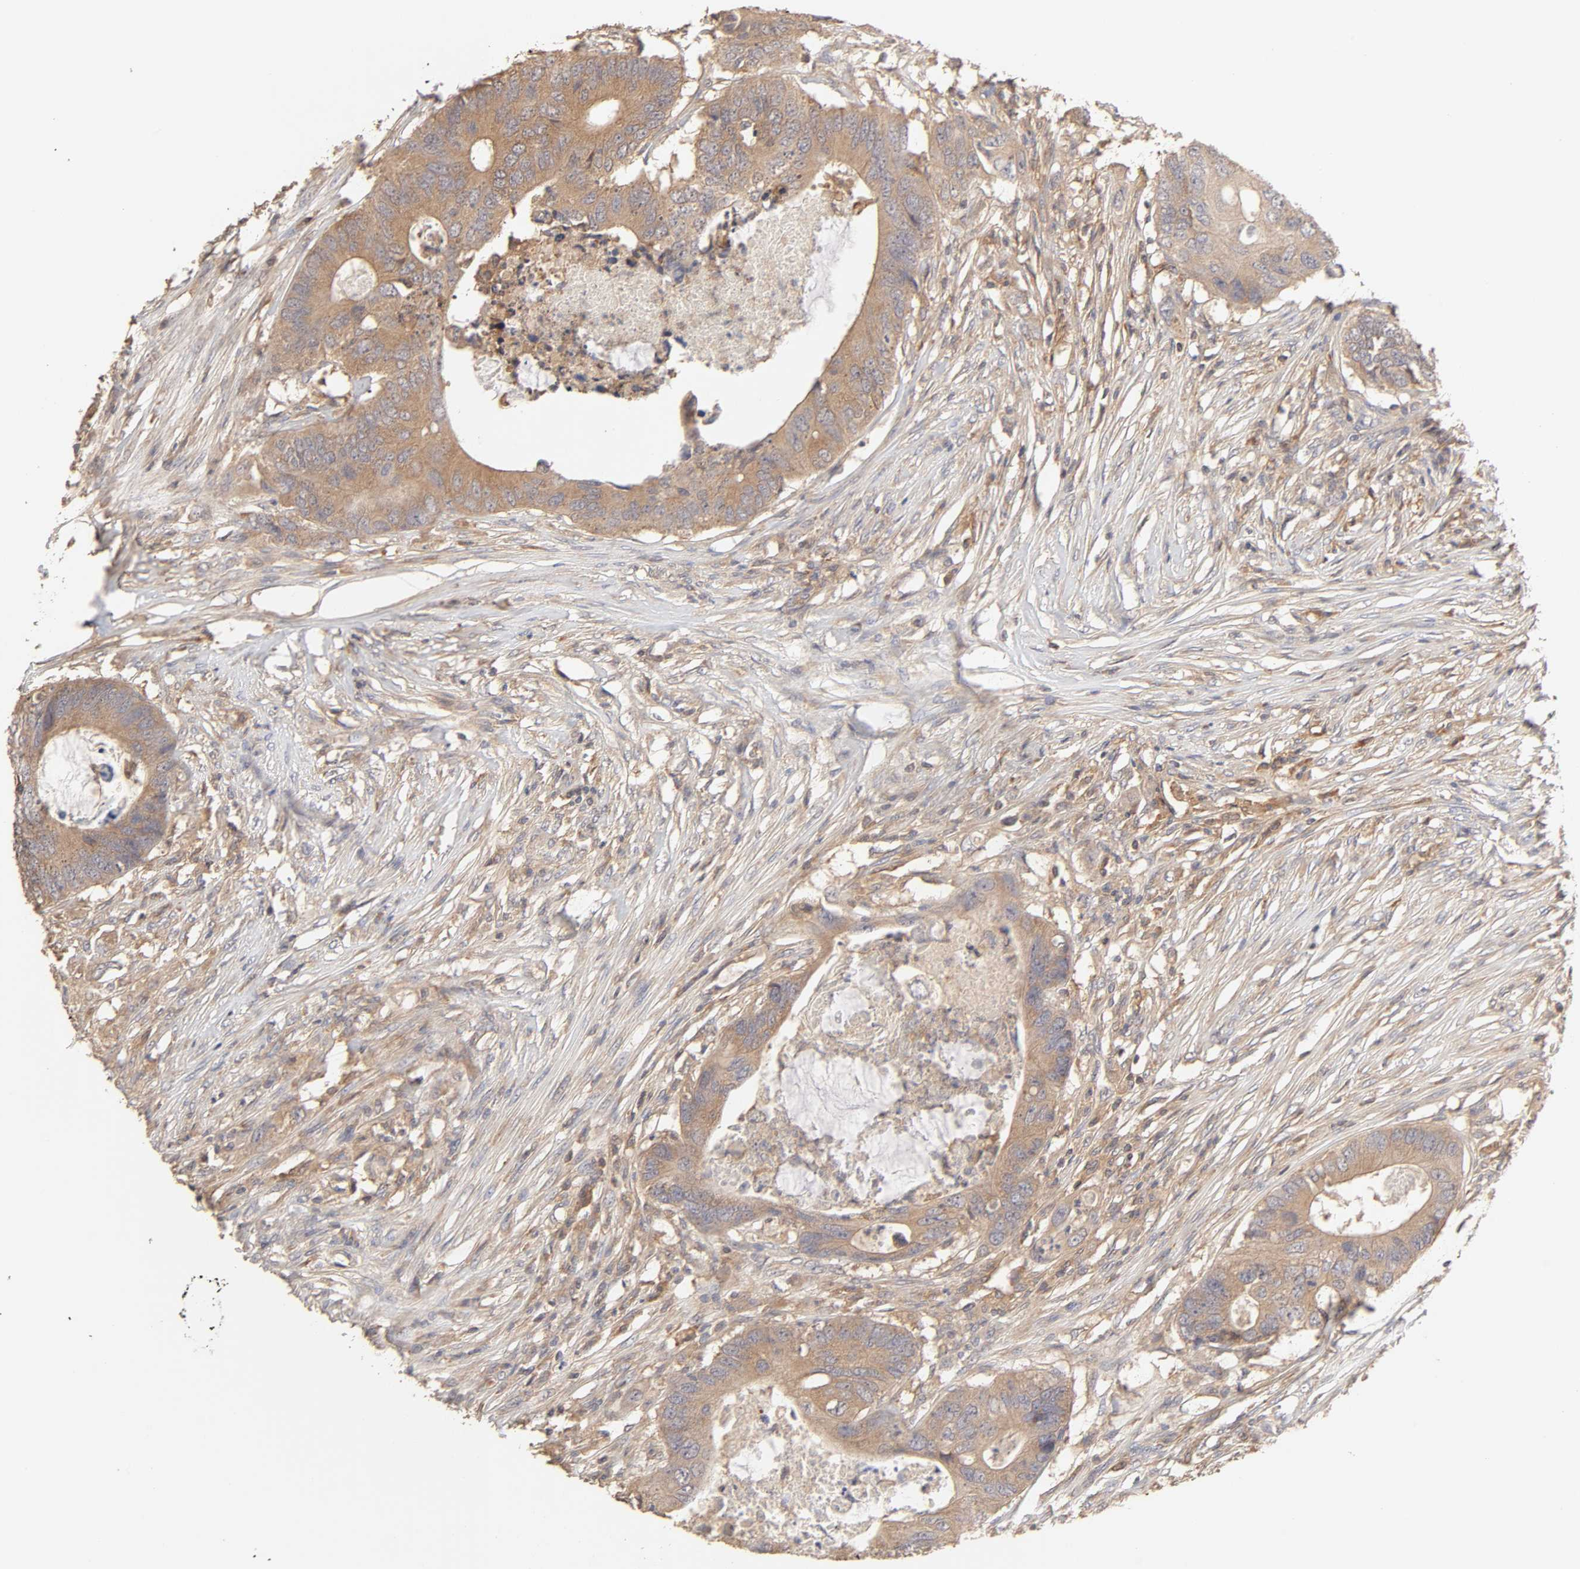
{"staining": {"intensity": "moderate", "quantity": ">75%", "location": "cytoplasmic/membranous"}, "tissue": "colorectal cancer", "cell_type": "Tumor cells", "image_type": "cancer", "snomed": [{"axis": "morphology", "description": "Adenocarcinoma, NOS"}, {"axis": "topography", "description": "Colon"}], "caption": "Immunohistochemical staining of colorectal adenocarcinoma reveals medium levels of moderate cytoplasmic/membranous protein positivity in about >75% of tumor cells.", "gene": "AP1G2", "patient": {"sex": "male", "age": 71}}